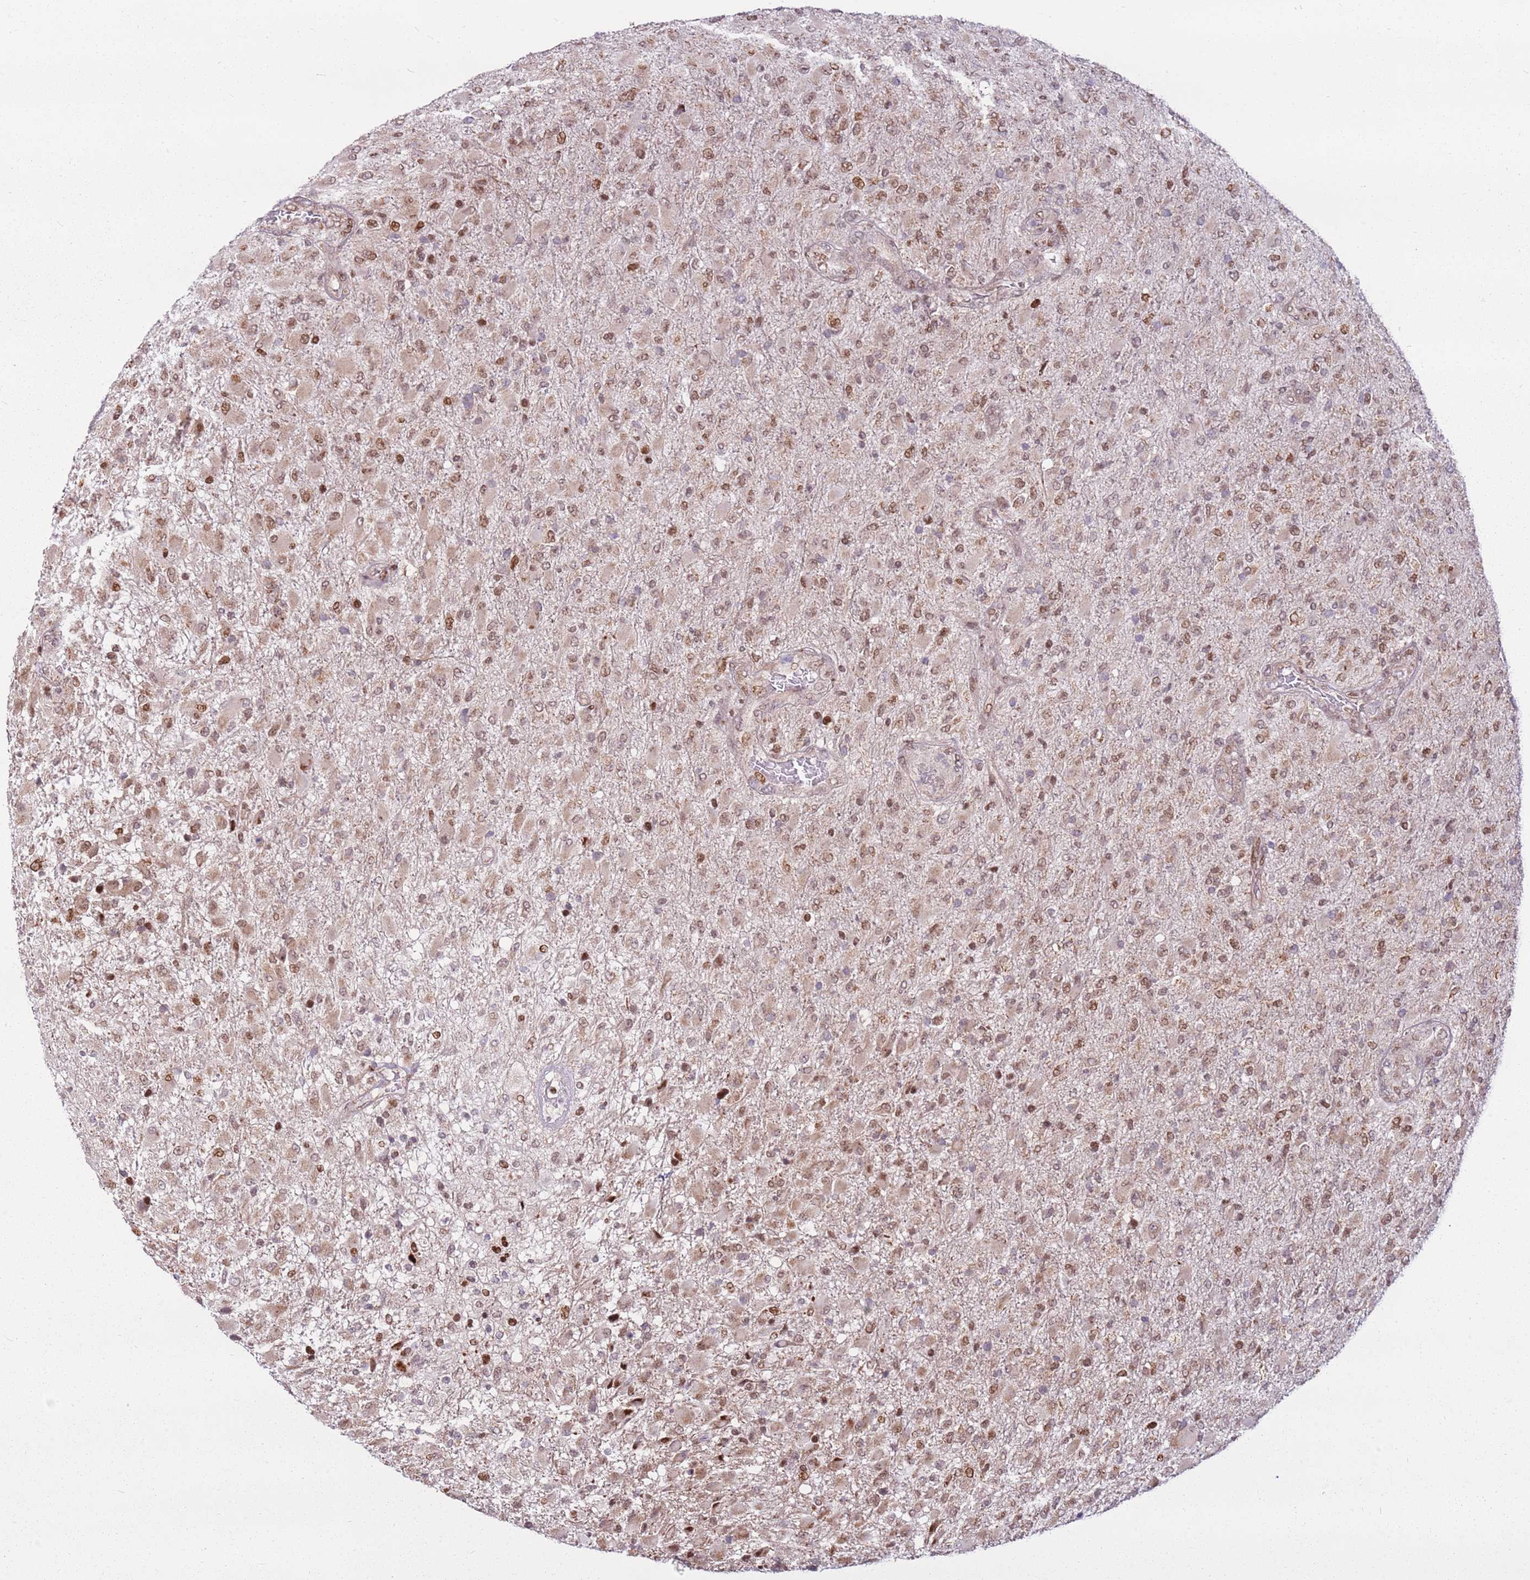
{"staining": {"intensity": "moderate", "quantity": ">75%", "location": "nuclear"}, "tissue": "glioma", "cell_type": "Tumor cells", "image_type": "cancer", "snomed": [{"axis": "morphology", "description": "Glioma, malignant, Low grade"}, {"axis": "topography", "description": "Brain"}], "caption": "Immunohistochemical staining of glioma demonstrates medium levels of moderate nuclear expression in approximately >75% of tumor cells.", "gene": "PCTP", "patient": {"sex": "male", "age": 65}}